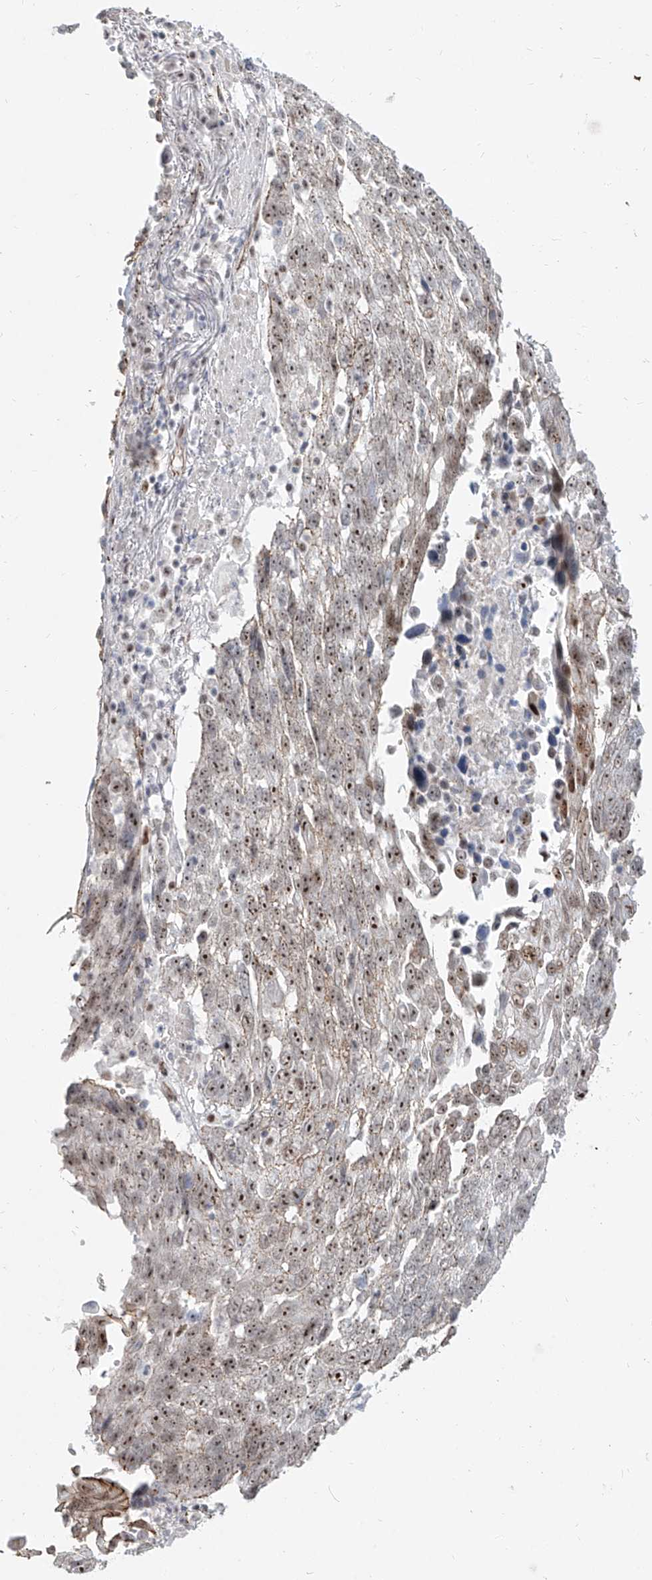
{"staining": {"intensity": "moderate", "quantity": "25%-75%", "location": "cytoplasmic/membranous"}, "tissue": "lung cancer", "cell_type": "Tumor cells", "image_type": "cancer", "snomed": [{"axis": "morphology", "description": "Squamous cell carcinoma, NOS"}, {"axis": "topography", "description": "Lung"}], "caption": "A histopathology image showing moderate cytoplasmic/membranous positivity in about 25%-75% of tumor cells in lung cancer, as visualized by brown immunohistochemical staining.", "gene": "ZNF710", "patient": {"sex": "male", "age": 66}}